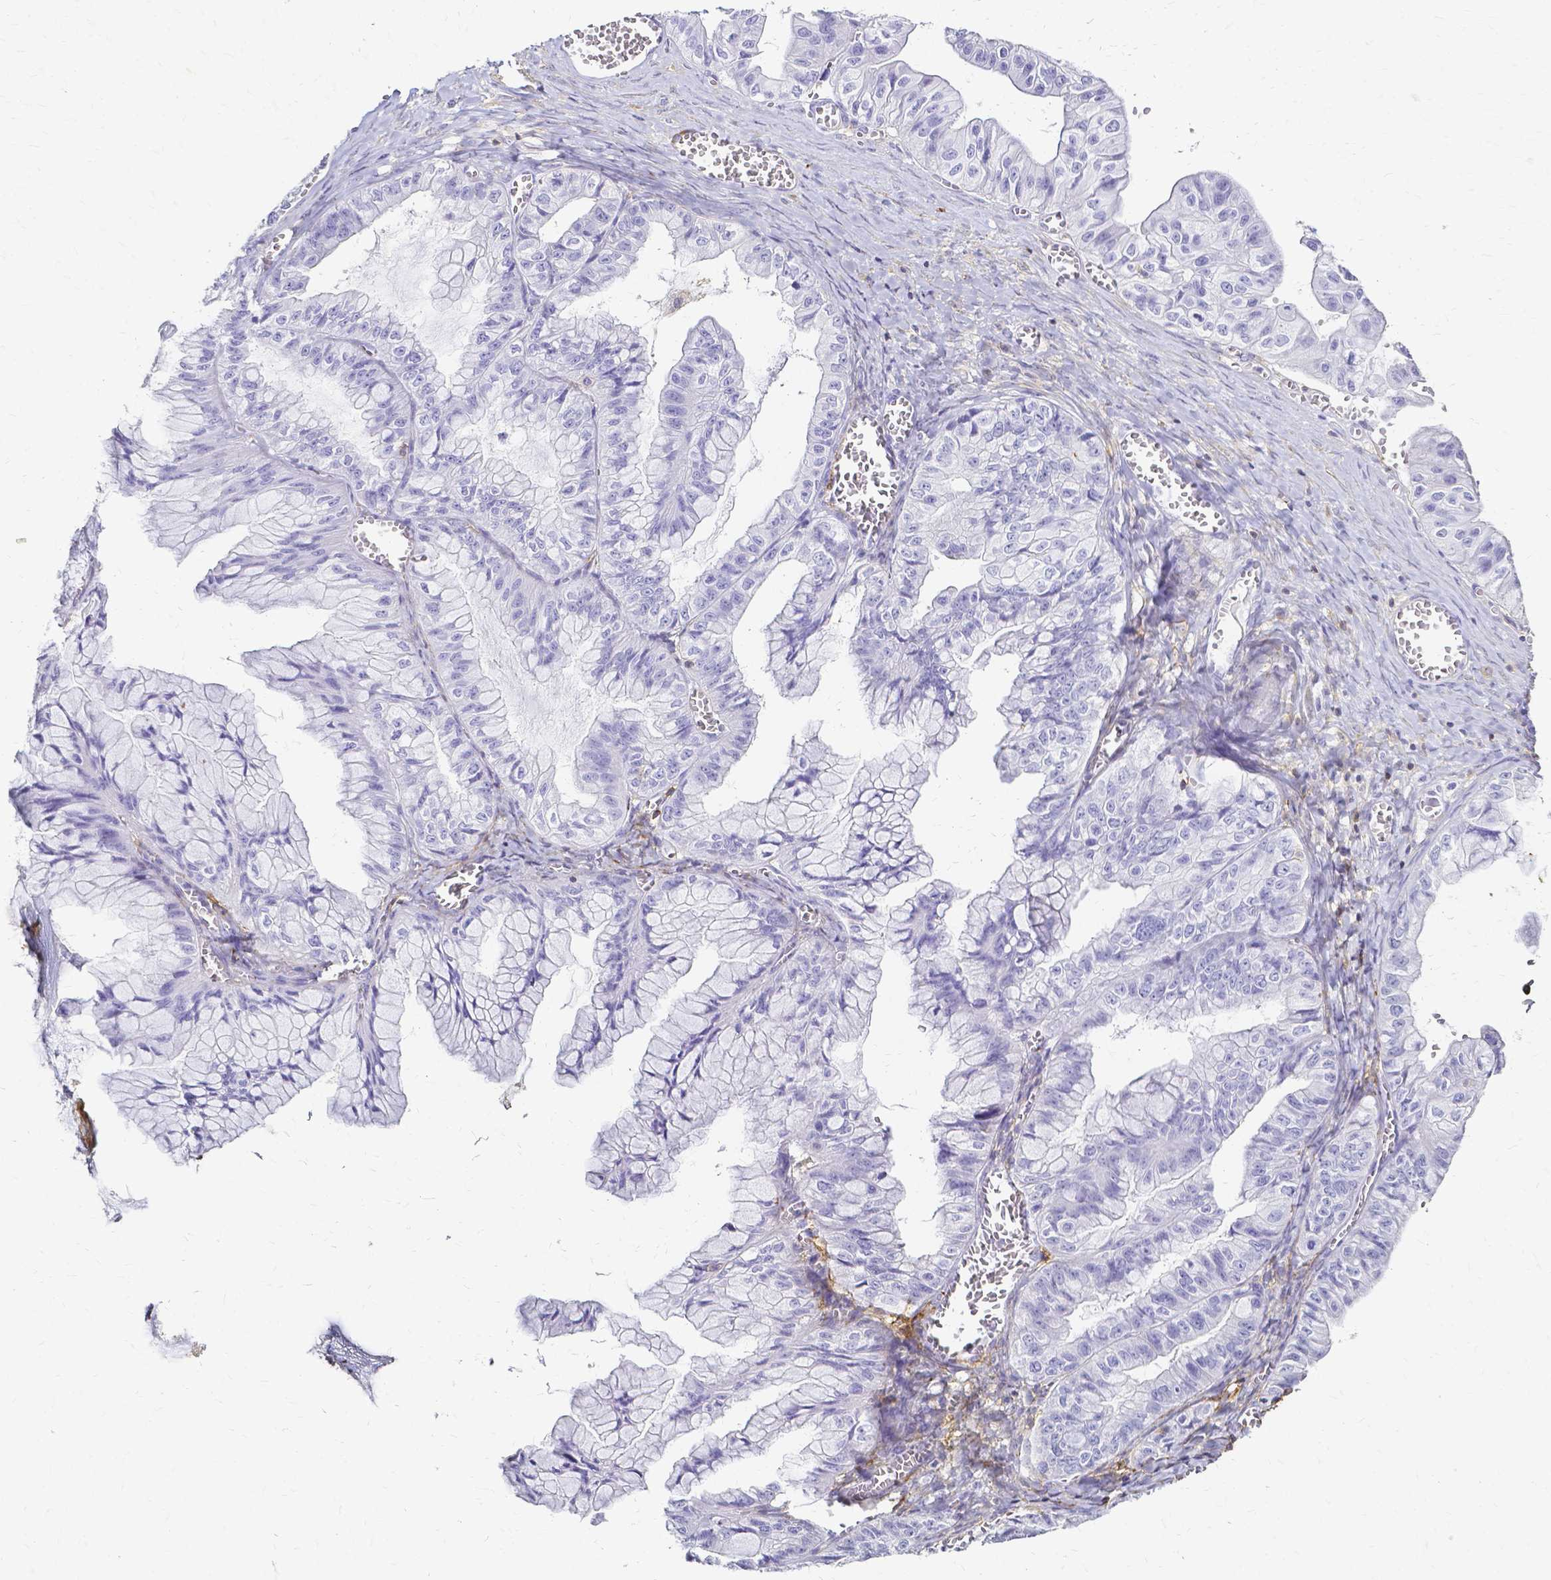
{"staining": {"intensity": "negative", "quantity": "none", "location": "none"}, "tissue": "ovarian cancer", "cell_type": "Tumor cells", "image_type": "cancer", "snomed": [{"axis": "morphology", "description": "Cystadenocarcinoma, mucinous, NOS"}, {"axis": "topography", "description": "Ovary"}], "caption": "This is an immunohistochemistry (IHC) micrograph of ovarian cancer (mucinous cystadenocarcinoma). There is no positivity in tumor cells.", "gene": "HSPA12A", "patient": {"sex": "female", "age": 72}}